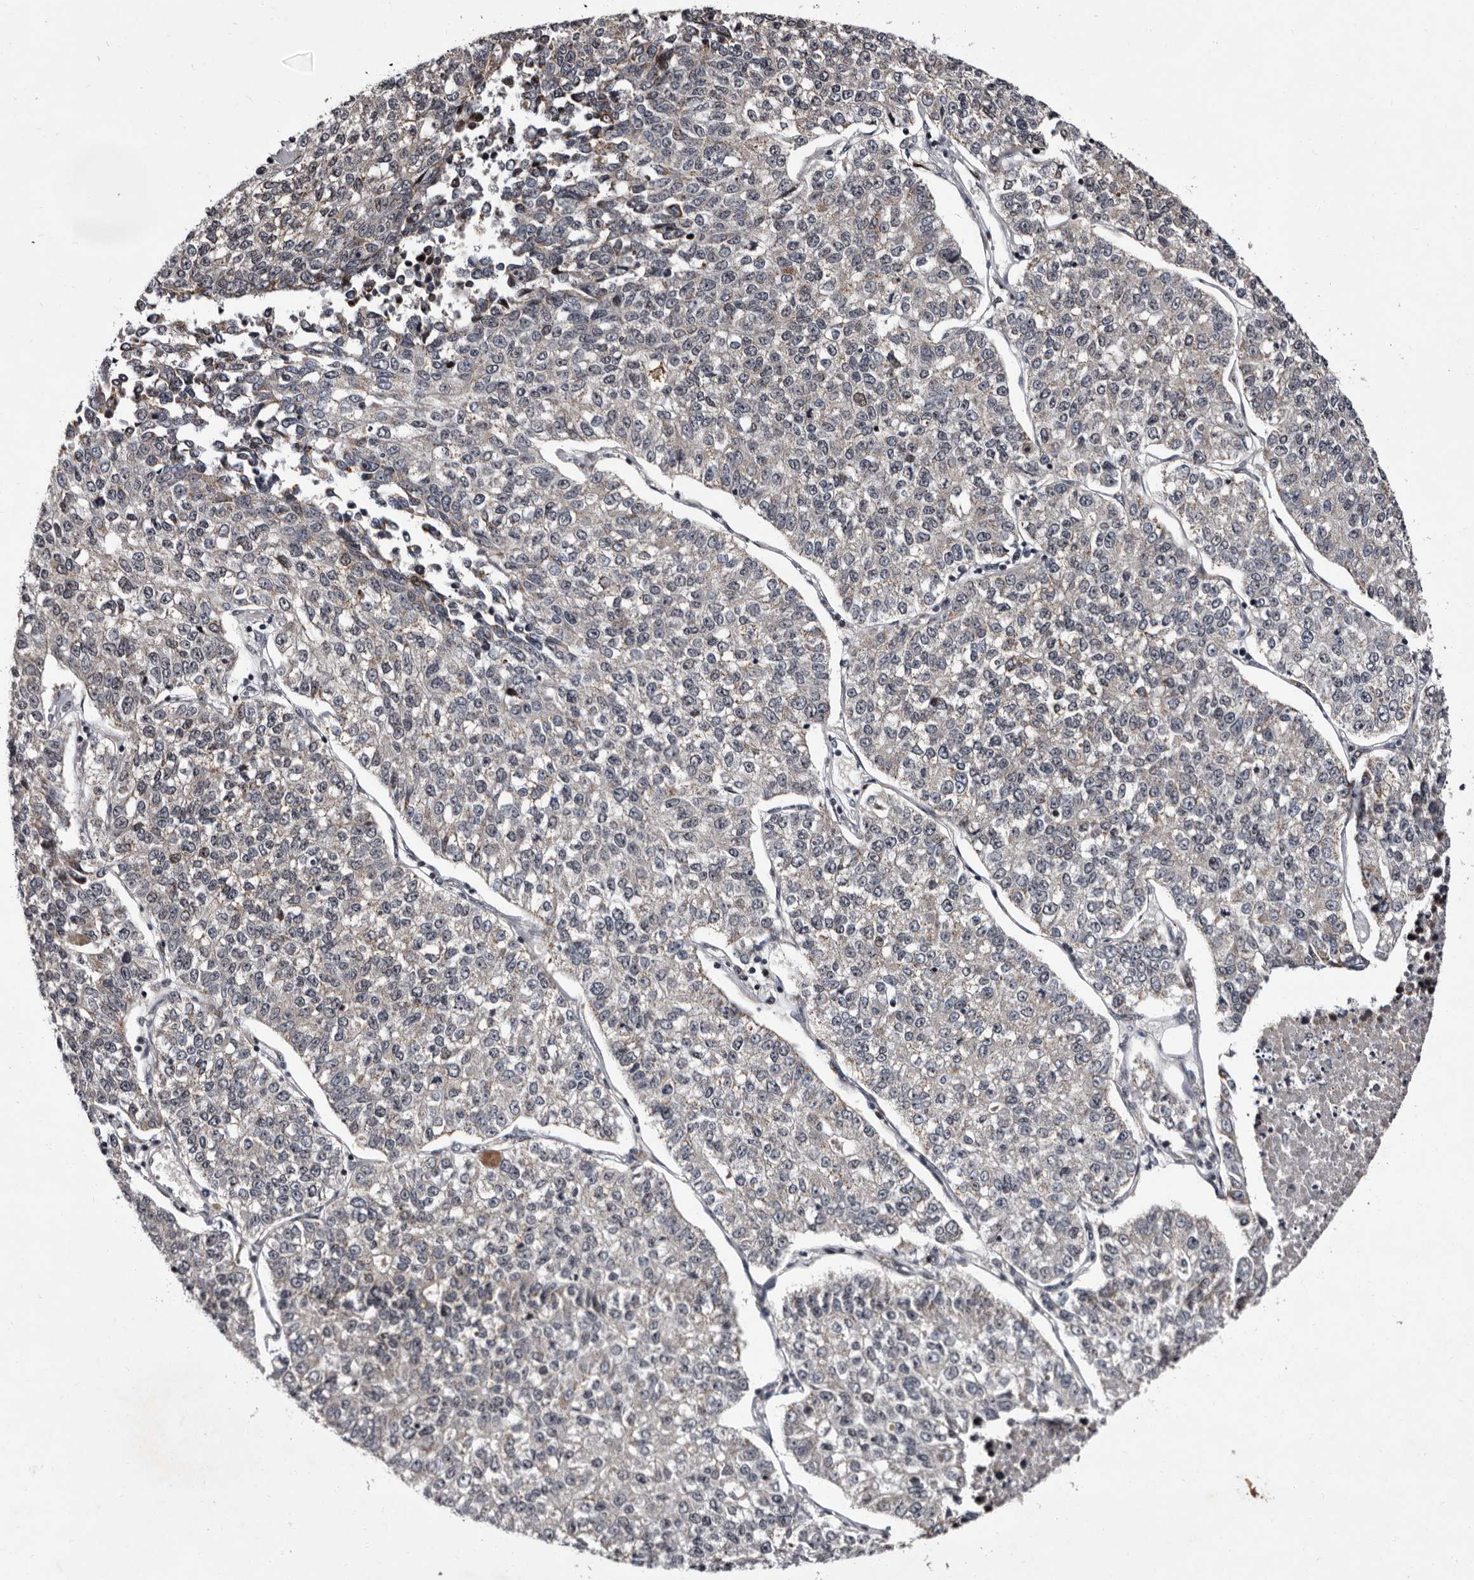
{"staining": {"intensity": "negative", "quantity": "none", "location": "none"}, "tissue": "lung cancer", "cell_type": "Tumor cells", "image_type": "cancer", "snomed": [{"axis": "morphology", "description": "Adenocarcinoma, NOS"}, {"axis": "topography", "description": "Lung"}], "caption": "High power microscopy histopathology image of an immunohistochemistry (IHC) image of lung cancer (adenocarcinoma), revealing no significant positivity in tumor cells.", "gene": "TNKS", "patient": {"sex": "male", "age": 49}}